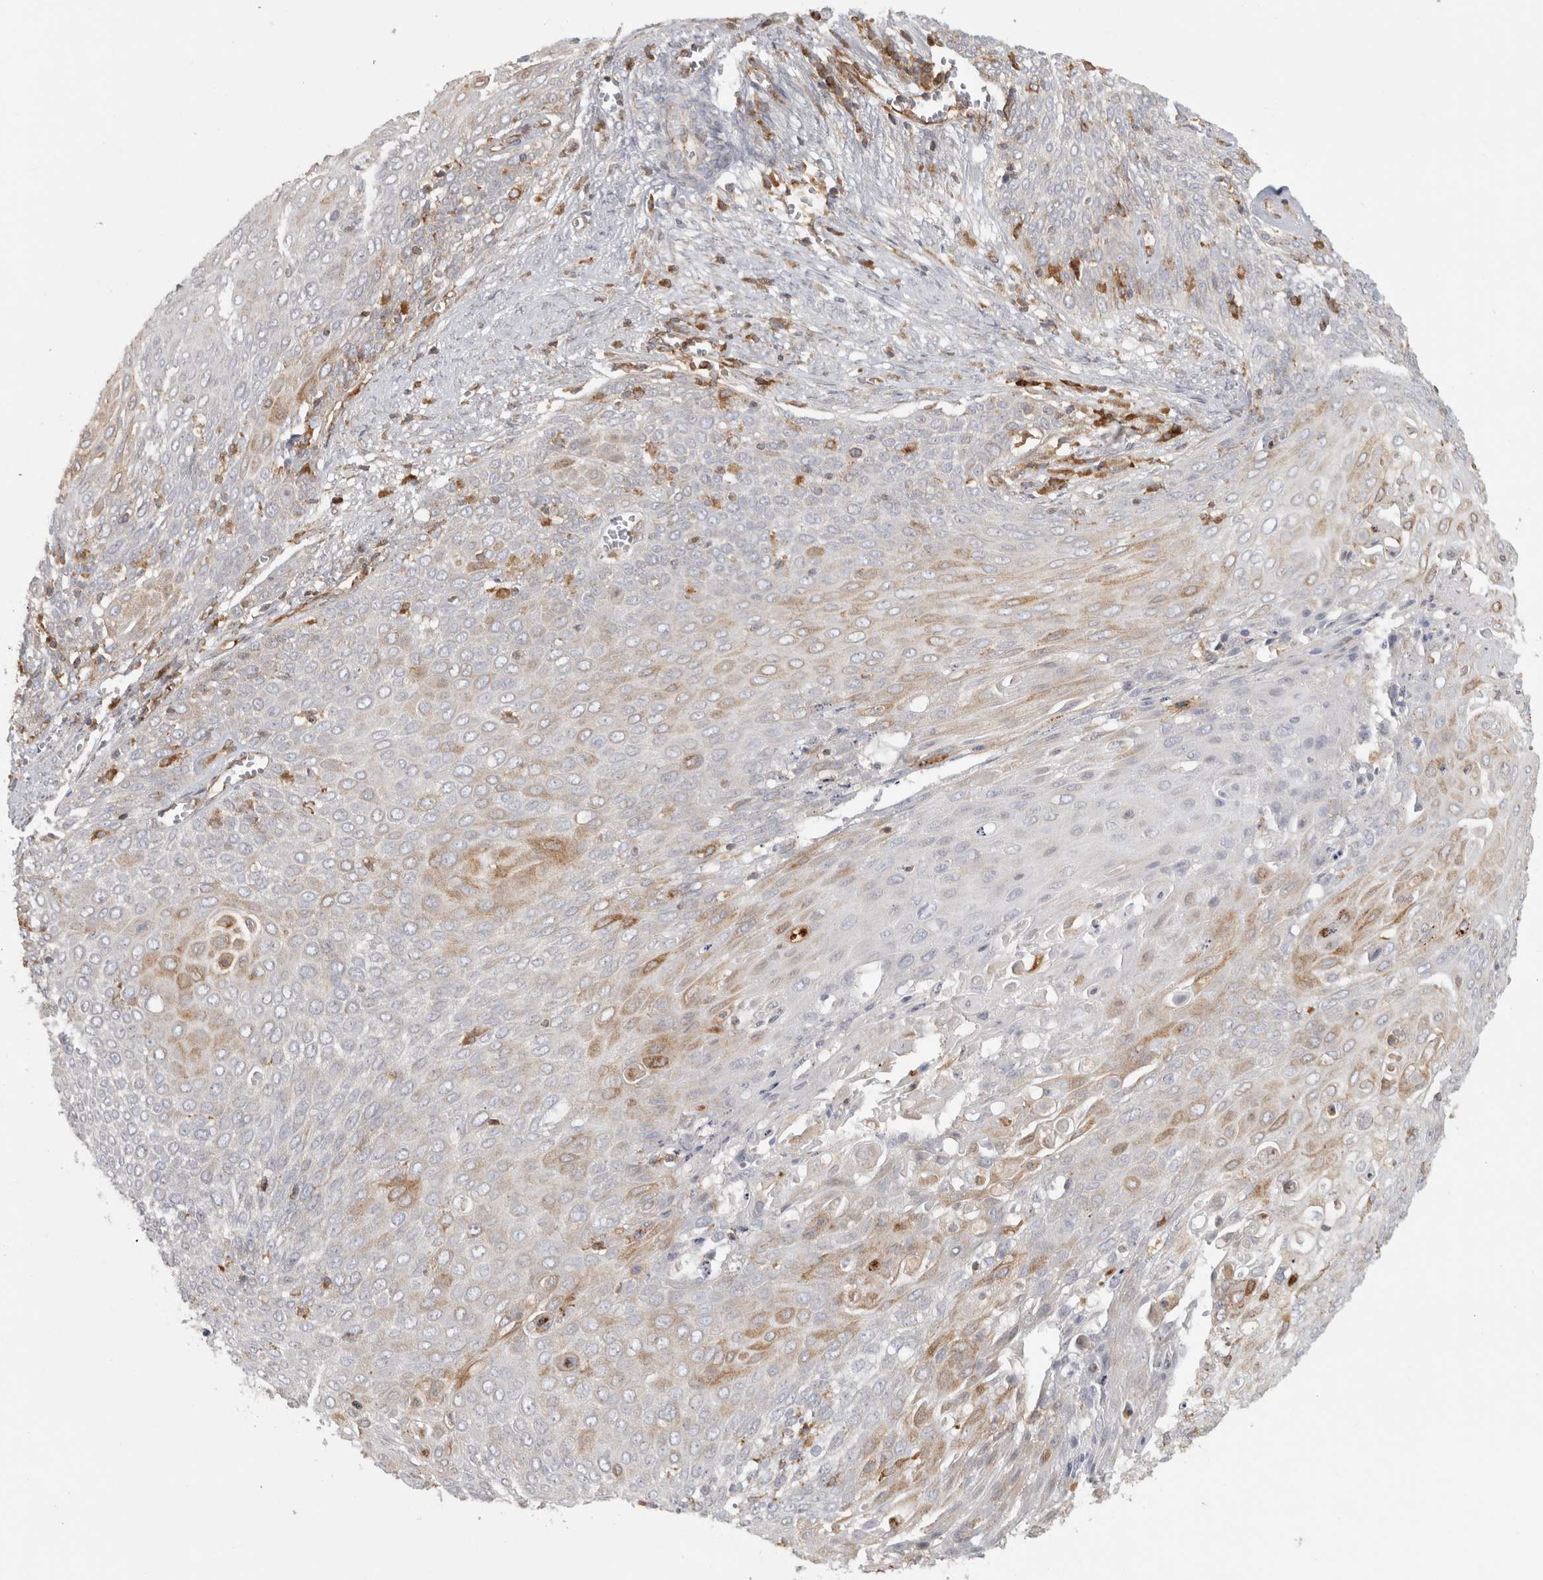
{"staining": {"intensity": "weak", "quantity": "<25%", "location": "cytoplasmic/membranous"}, "tissue": "cervical cancer", "cell_type": "Tumor cells", "image_type": "cancer", "snomed": [{"axis": "morphology", "description": "Squamous cell carcinoma, NOS"}, {"axis": "topography", "description": "Cervix"}], "caption": "This is an immunohistochemistry (IHC) photomicrograph of cervical cancer. There is no positivity in tumor cells.", "gene": "HLA-E", "patient": {"sex": "female", "age": 39}}